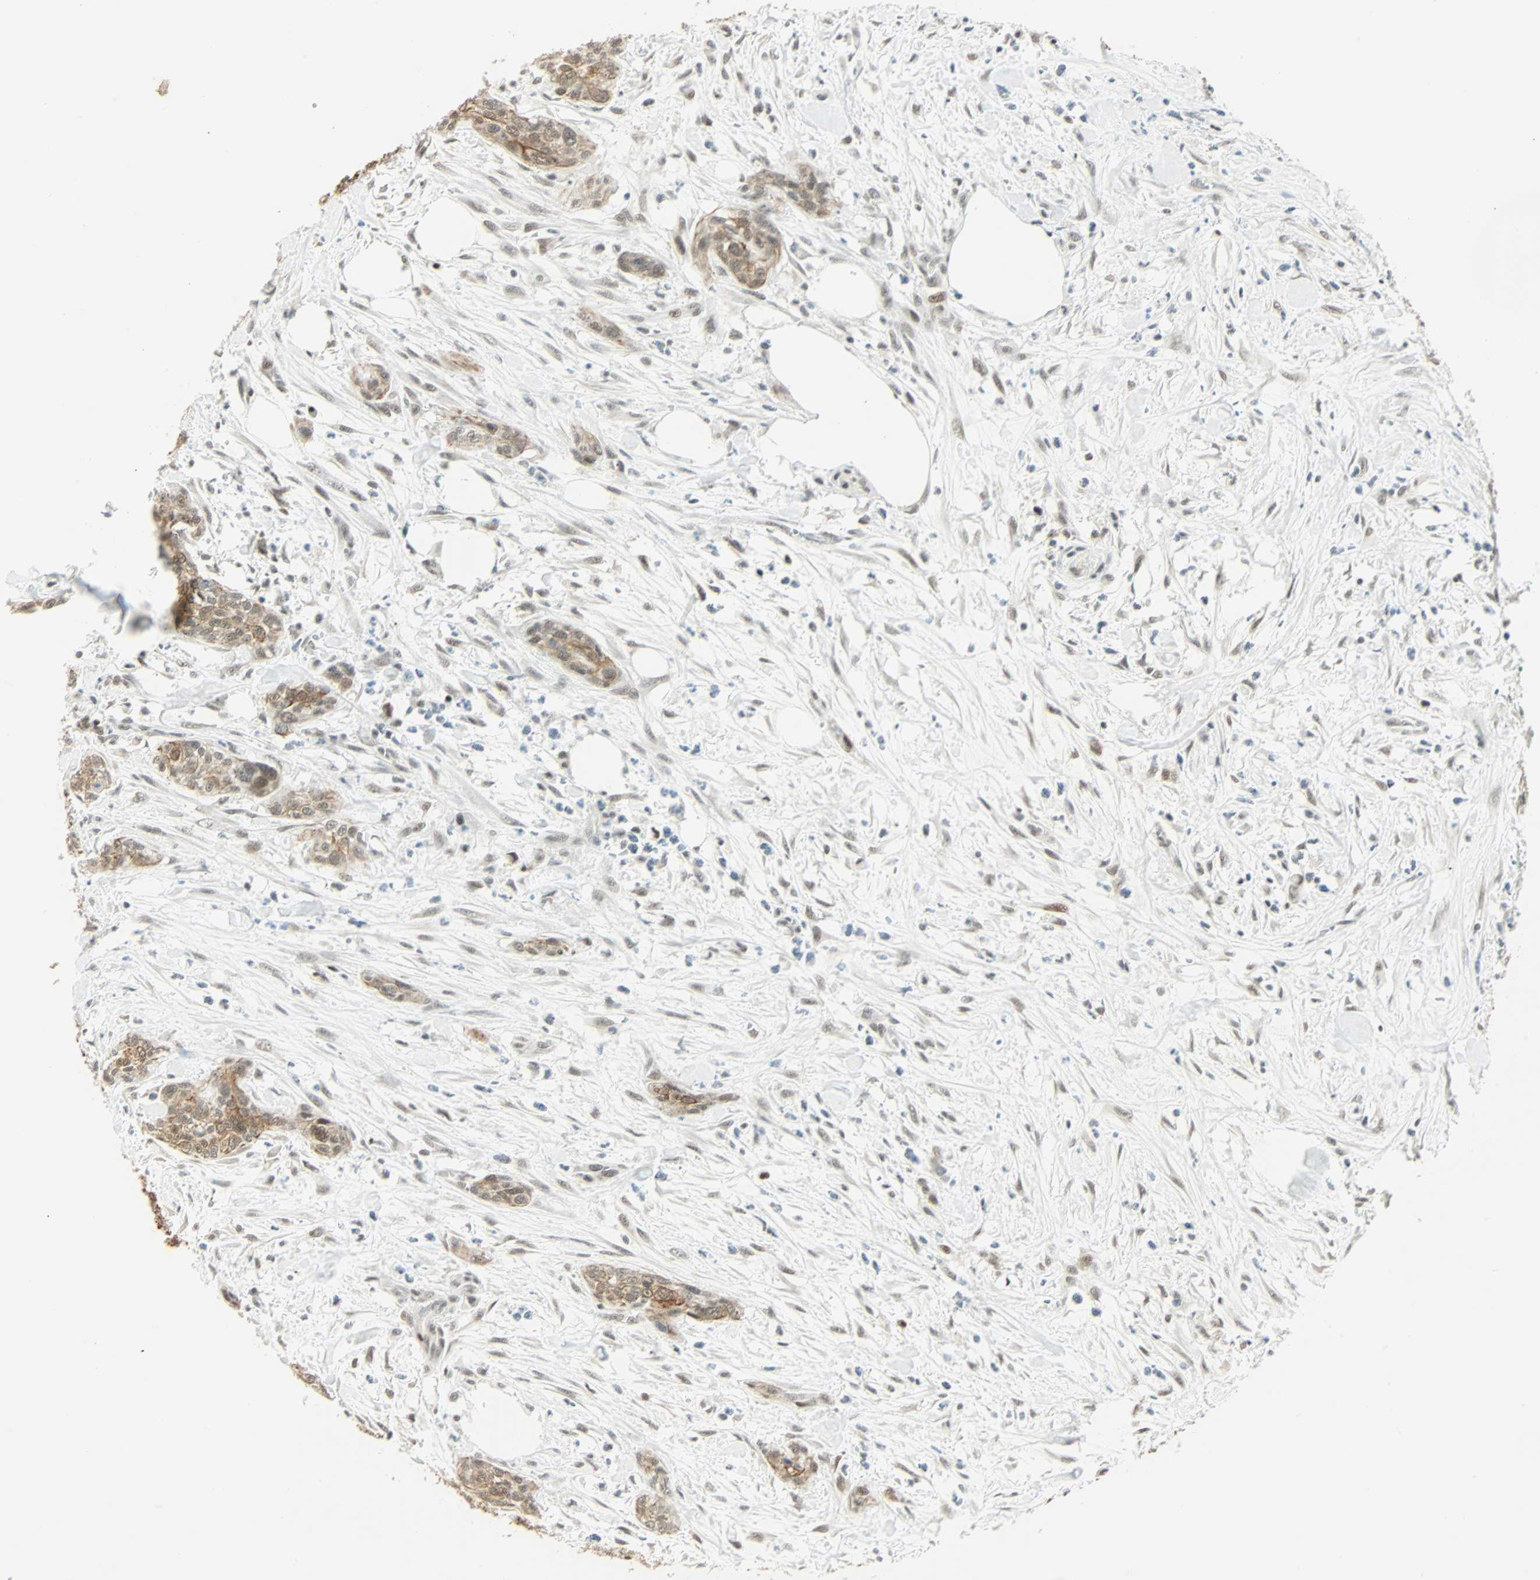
{"staining": {"intensity": "moderate", "quantity": "25%-75%", "location": "cytoplasmic/membranous"}, "tissue": "urothelial cancer", "cell_type": "Tumor cells", "image_type": "cancer", "snomed": [{"axis": "morphology", "description": "Urothelial carcinoma, High grade"}, {"axis": "topography", "description": "Urinary bladder"}], "caption": "The histopathology image shows a brown stain indicating the presence of a protein in the cytoplasmic/membranous of tumor cells in high-grade urothelial carcinoma.", "gene": "NELFE", "patient": {"sex": "male", "age": 35}}